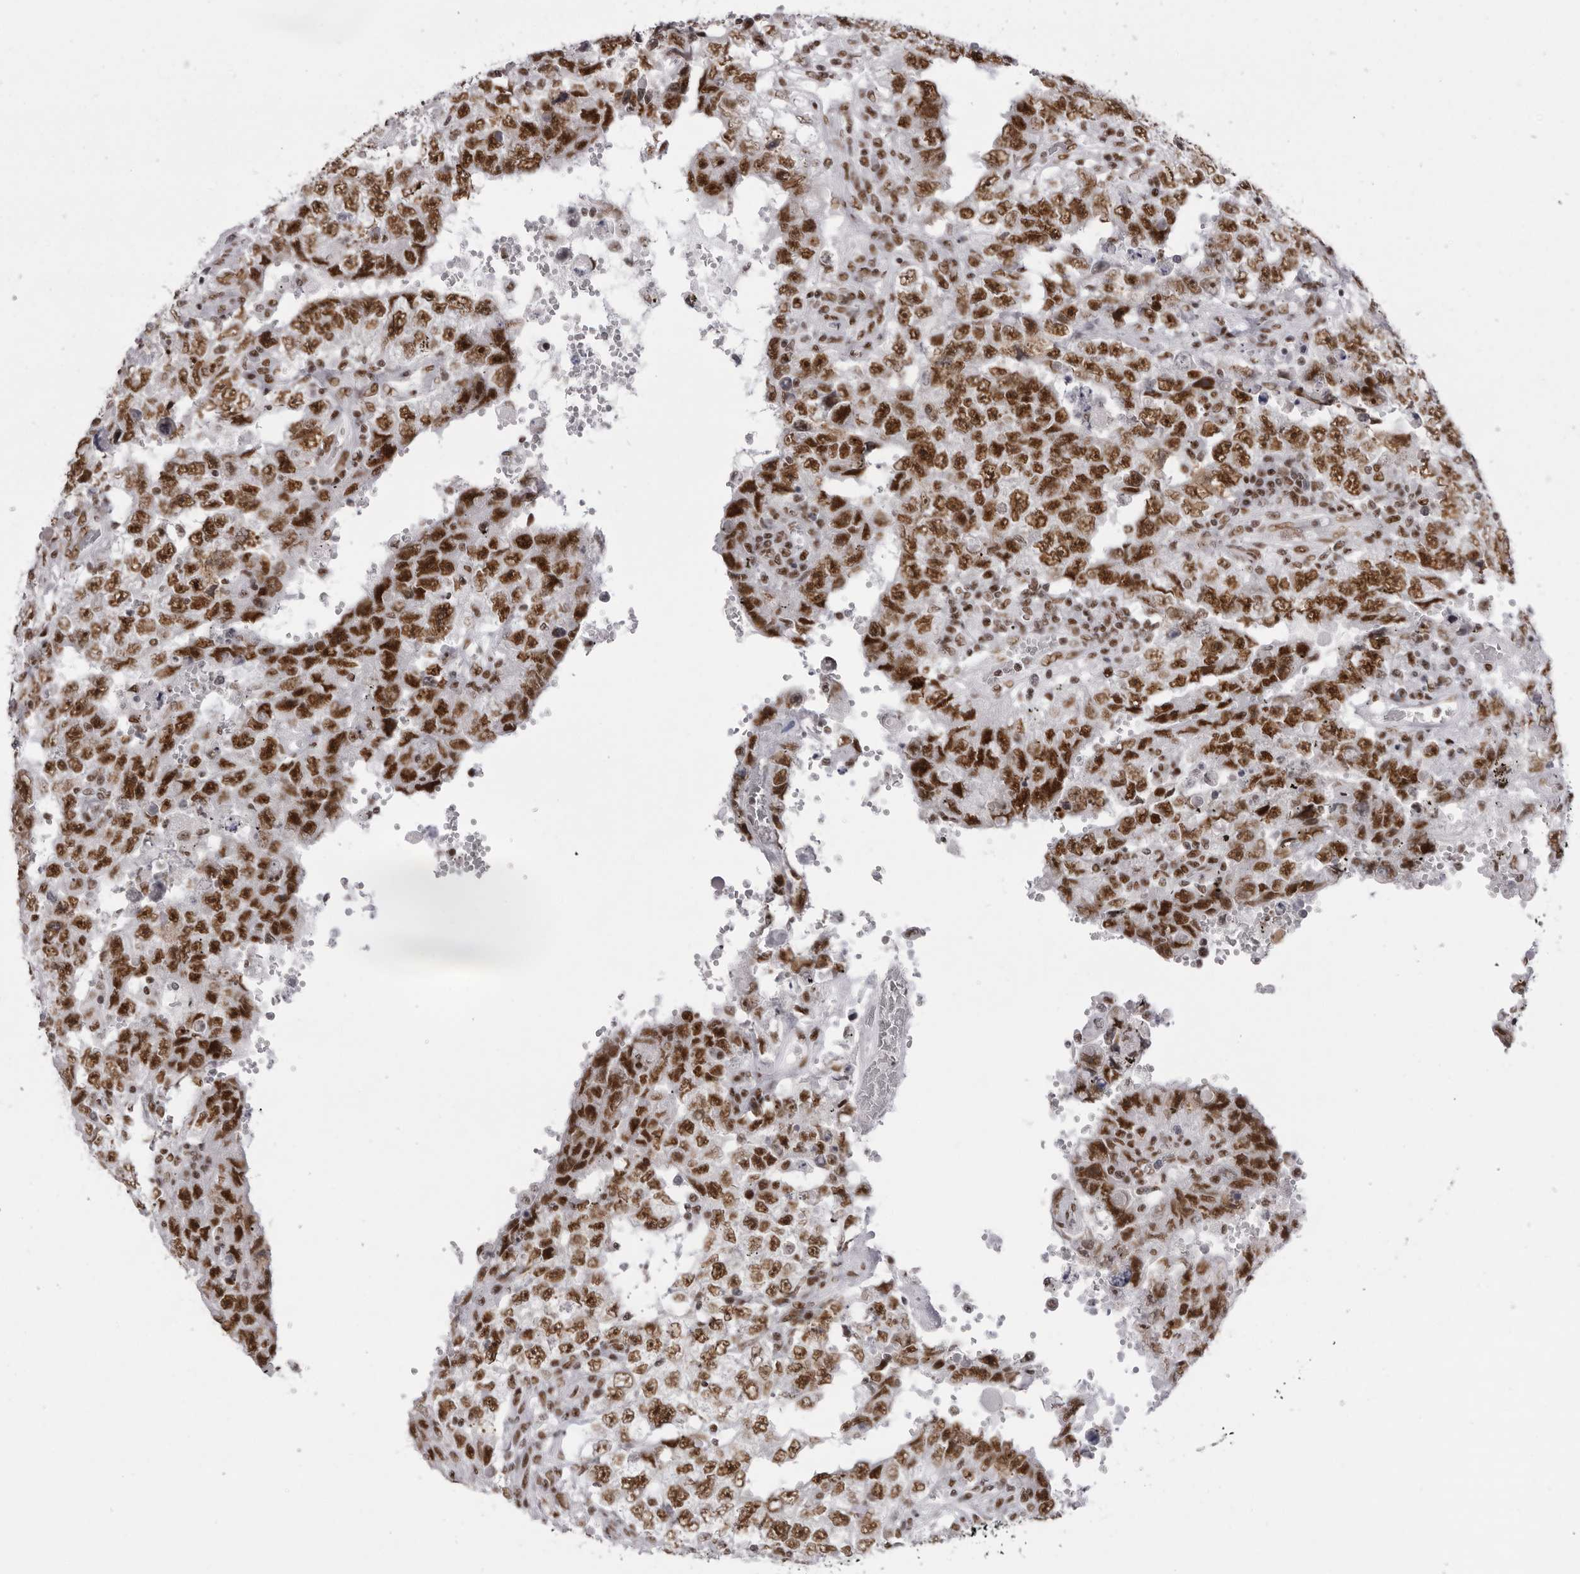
{"staining": {"intensity": "strong", "quantity": ">75%", "location": "nuclear"}, "tissue": "testis cancer", "cell_type": "Tumor cells", "image_type": "cancer", "snomed": [{"axis": "morphology", "description": "Carcinoma, Embryonal, NOS"}, {"axis": "topography", "description": "Testis"}], "caption": "Testis cancer stained with a brown dye shows strong nuclear positive positivity in approximately >75% of tumor cells.", "gene": "DHX9", "patient": {"sex": "male", "age": 26}}